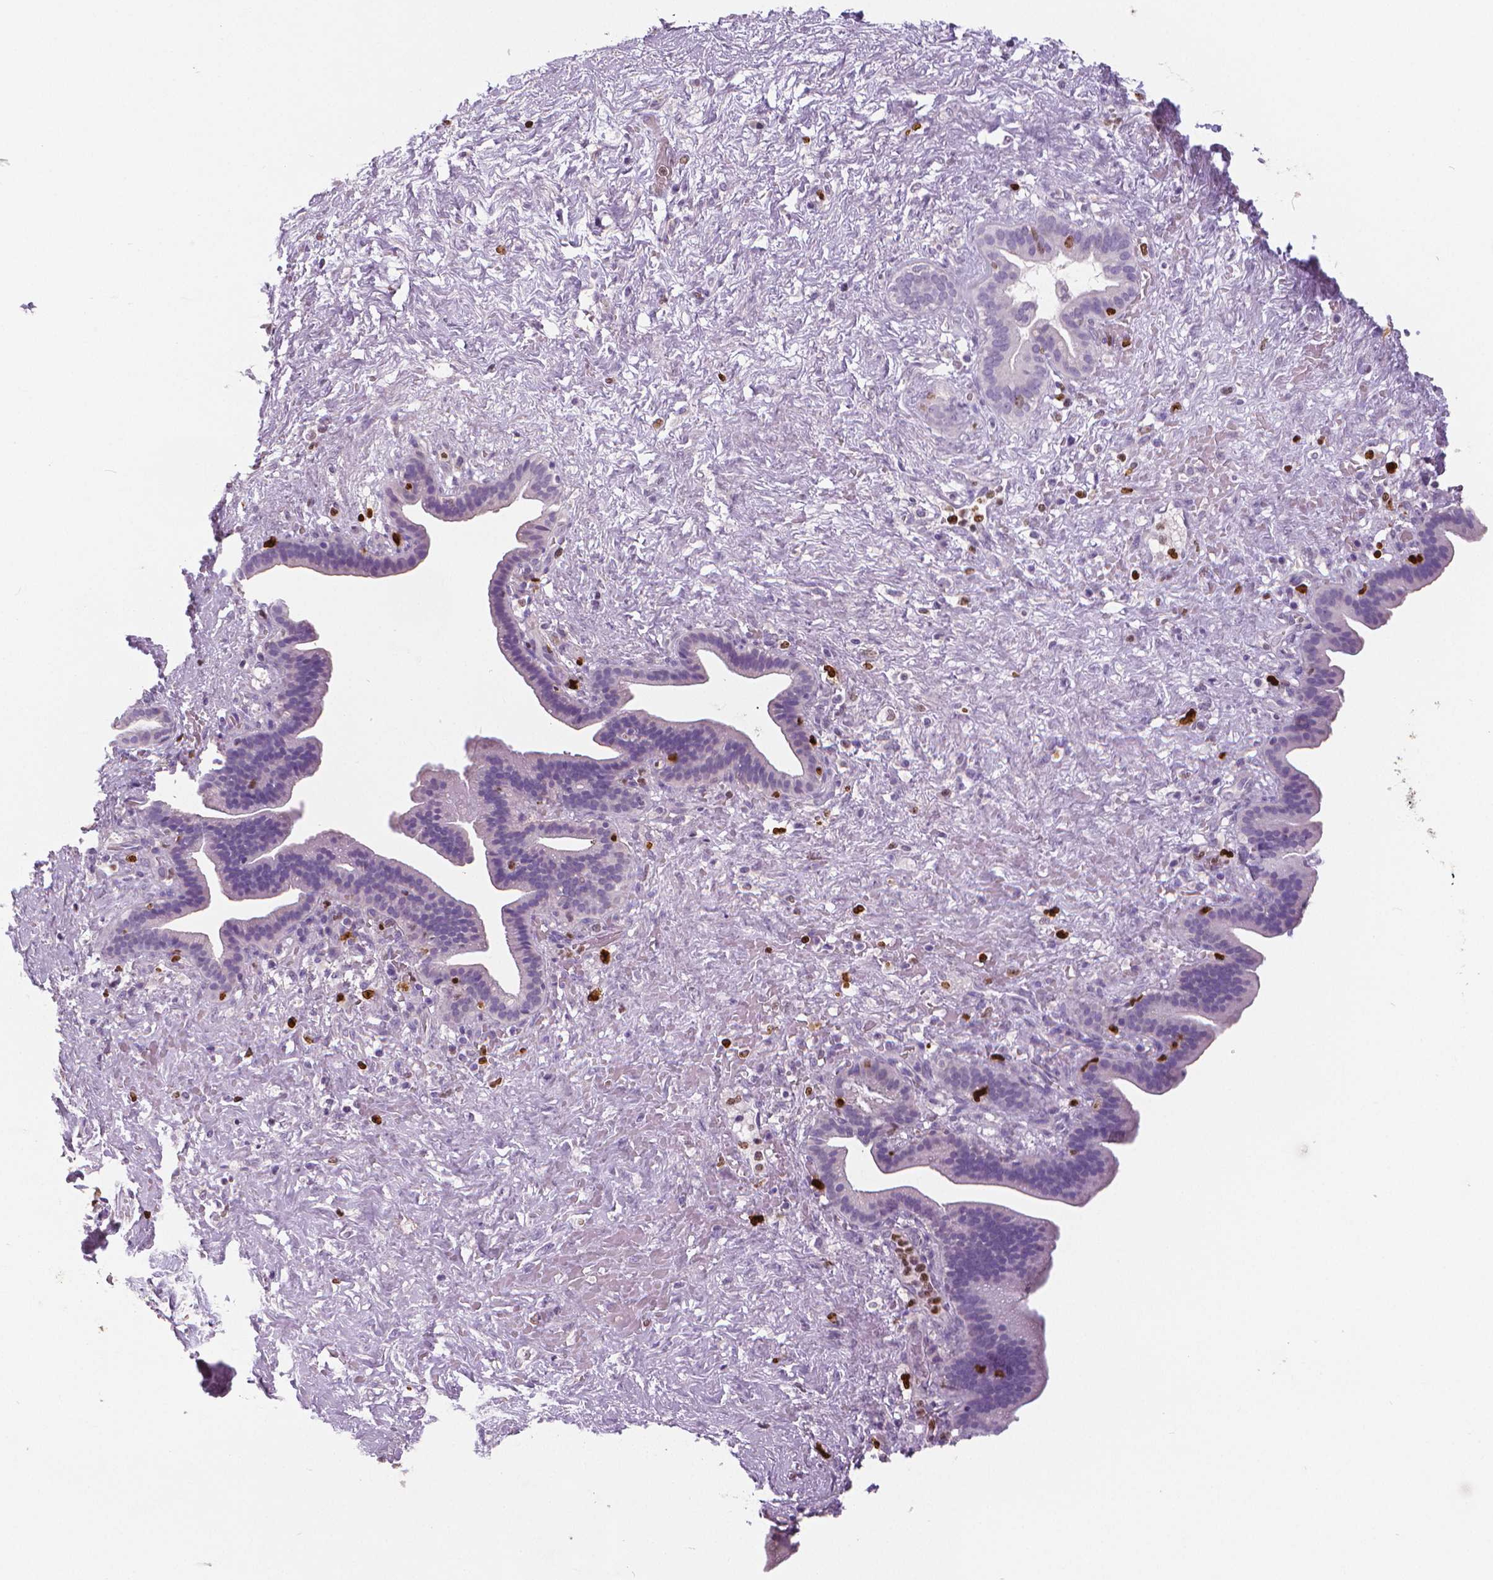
{"staining": {"intensity": "negative", "quantity": "none", "location": "none"}, "tissue": "pancreatic cancer", "cell_type": "Tumor cells", "image_type": "cancer", "snomed": [{"axis": "morphology", "description": "Adenocarcinoma, NOS"}, {"axis": "topography", "description": "Pancreas"}], "caption": "The micrograph displays no significant staining in tumor cells of pancreatic cancer. (DAB (3,3'-diaminobenzidine) immunohistochemistry (IHC) visualized using brightfield microscopy, high magnification).", "gene": "MKI67", "patient": {"sex": "male", "age": 44}}